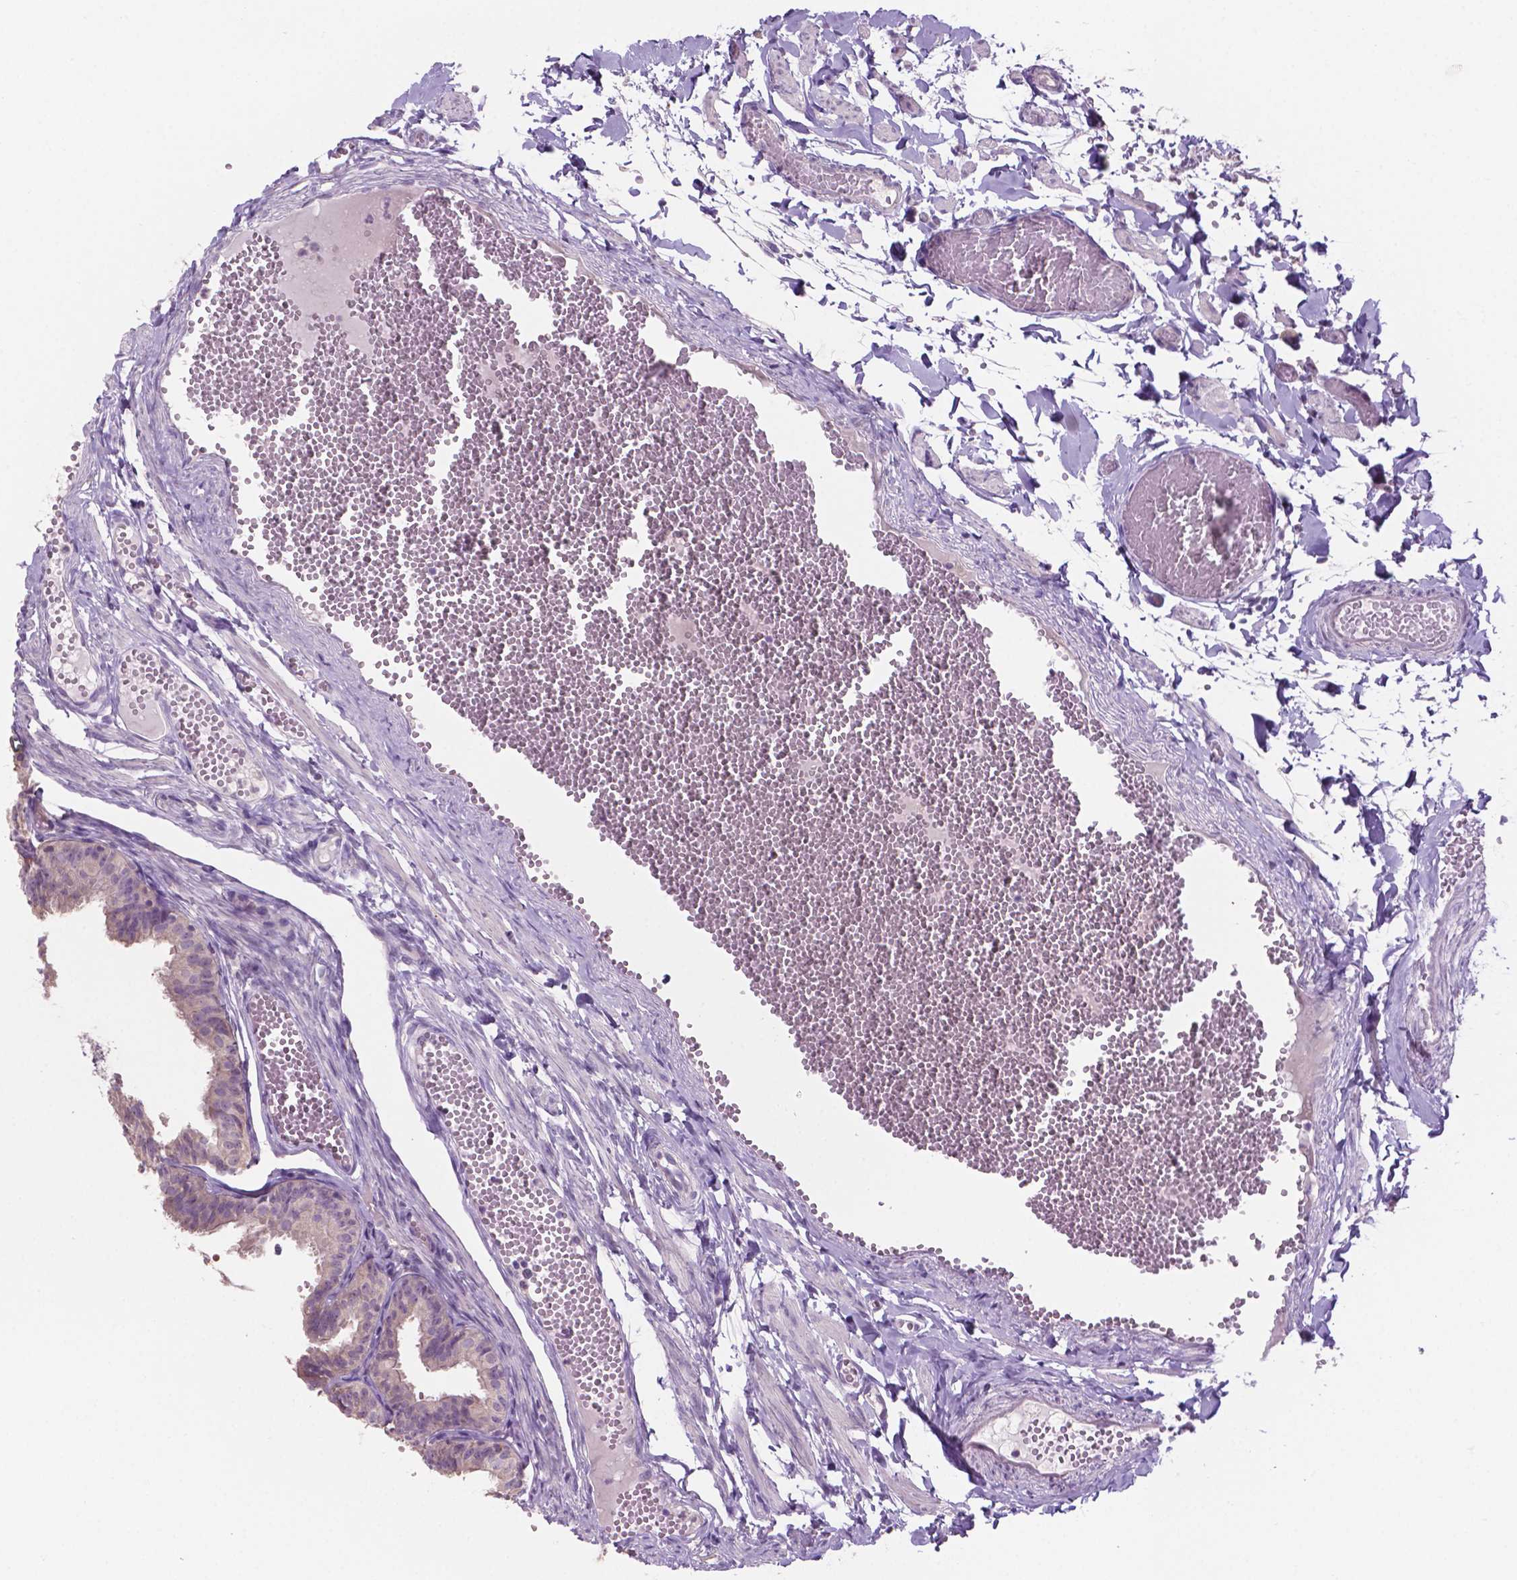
{"staining": {"intensity": "weak", "quantity": "<25%", "location": "cytoplasmic/membranous"}, "tissue": "fallopian tube", "cell_type": "Glandular cells", "image_type": "normal", "snomed": [{"axis": "morphology", "description": "Normal tissue, NOS"}, {"axis": "topography", "description": "Fallopian tube"}], "caption": "The image demonstrates no staining of glandular cells in benign fallopian tube.", "gene": "SBSN", "patient": {"sex": "female", "age": 25}}